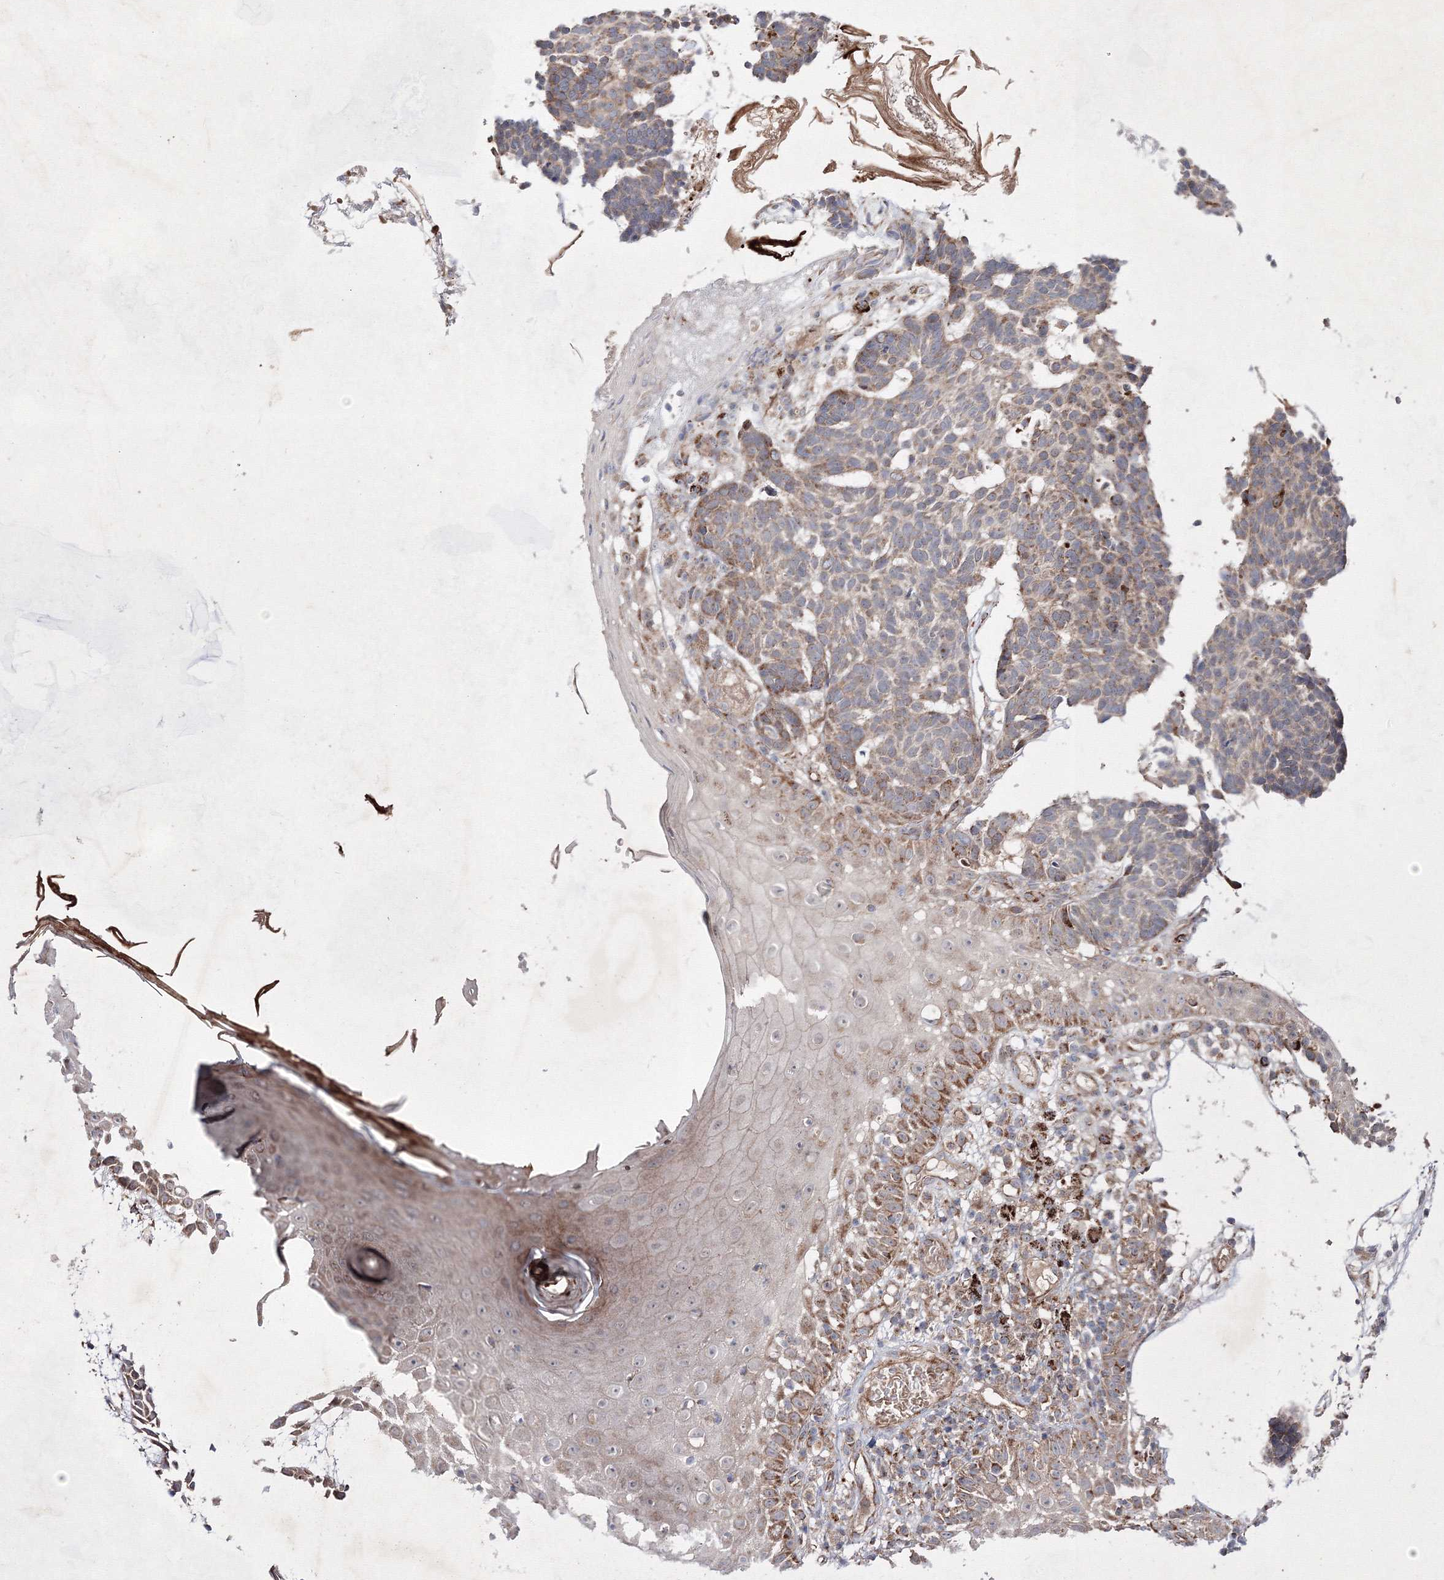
{"staining": {"intensity": "weak", "quantity": ">75%", "location": "cytoplasmic/membranous"}, "tissue": "skin cancer", "cell_type": "Tumor cells", "image_type": "cancer", "snomed": [{"axis": "morphology", "description": "Basal cell carcinoma"}, {"axis": "topography", "description": "Skin"}], "caption": "This is an image of IHC staining of skin cancer (basal cell carcinoma), which shows weak staining in the cytoplasmic/membranous of tumor cells.", "gene": "GFM1", "patient": {"sex": "male", "age": 85}}